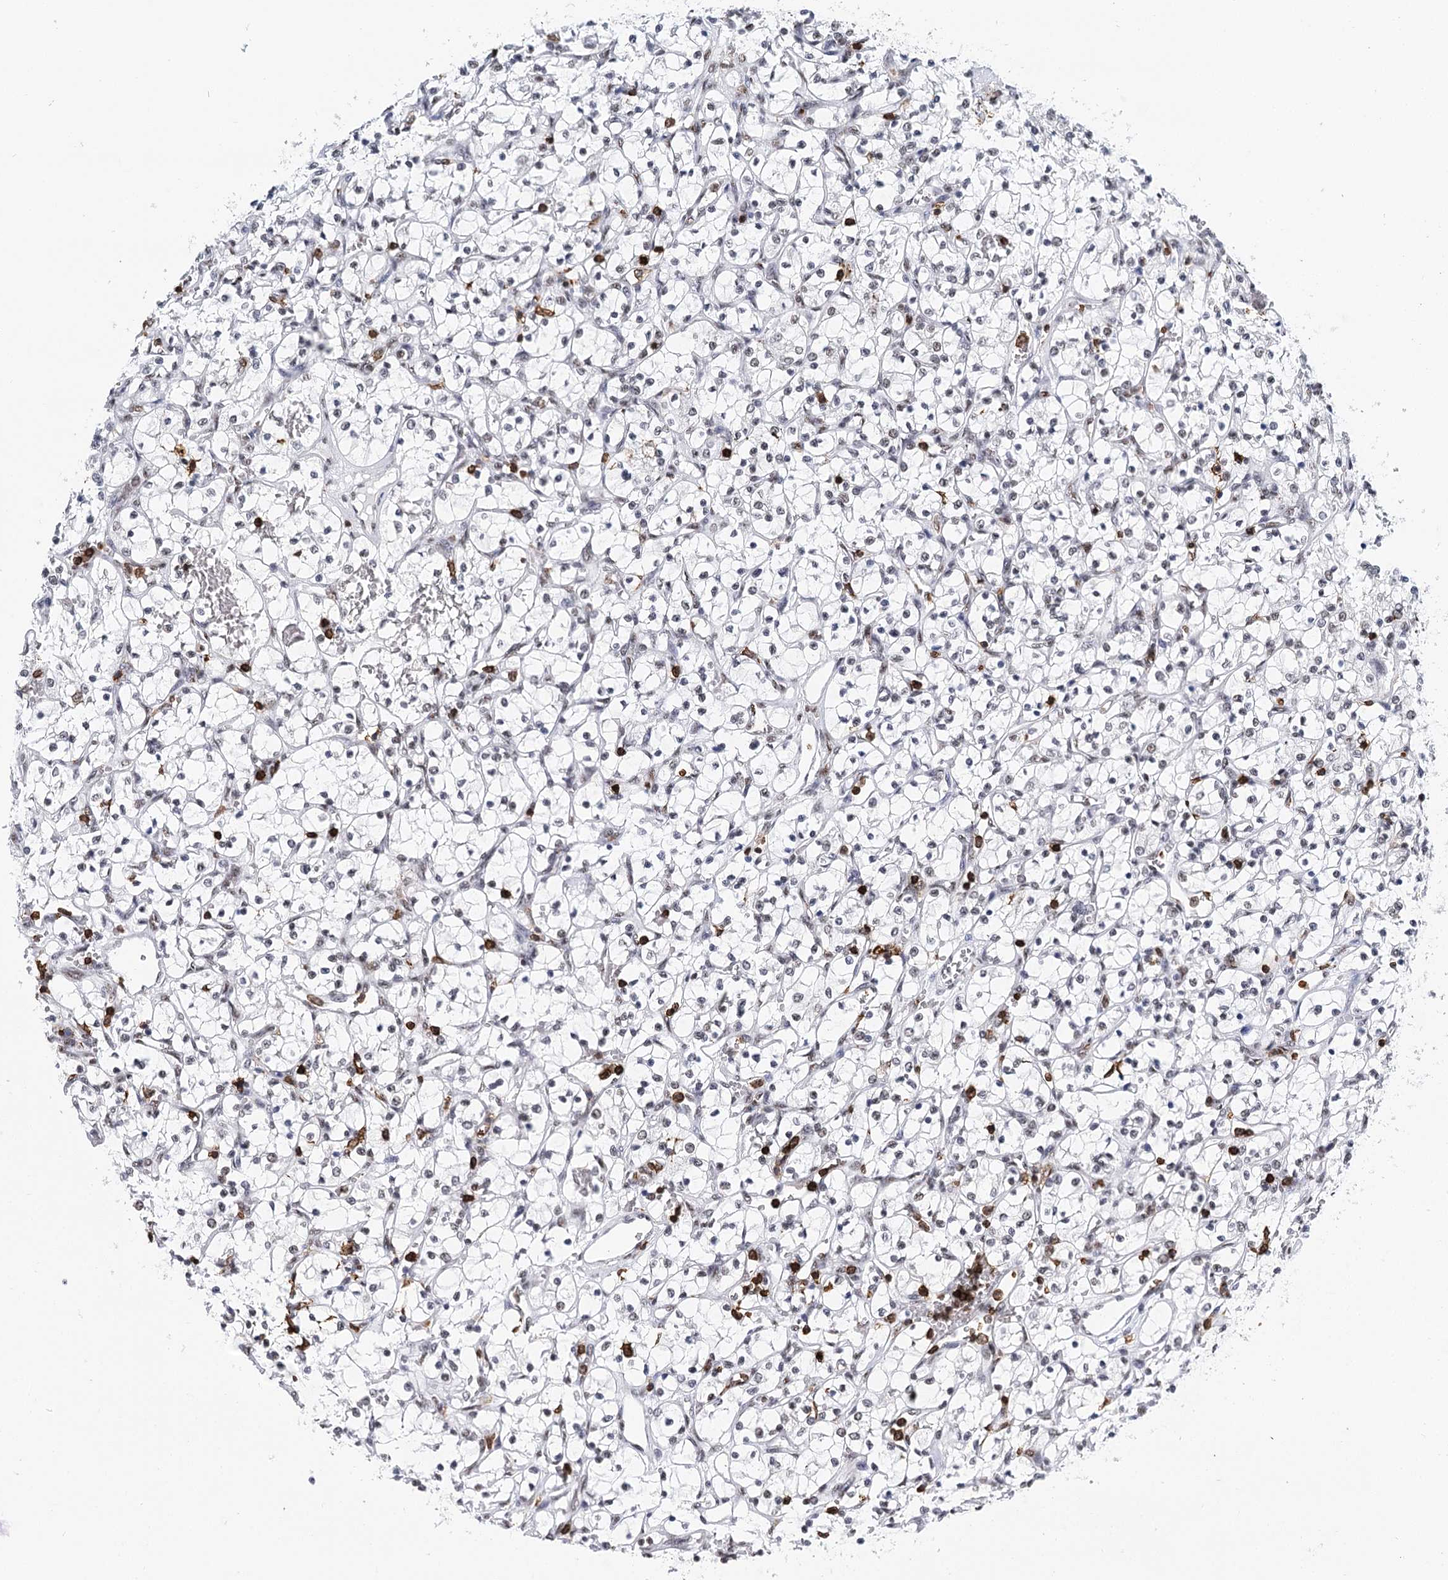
{"staining": {"intensity": "negative", "quantity": "none", "location": "none"}, "tissue": "renal cancer", "cell_type": "Tumor cells", "image_type": "cancer", "snomed": [{"axis": "morphology", "description": "Adenocarcinoma, NOS"}, {"axis": "topography", "description": "Kidney"}], "caption": "Immunohistochemistry histopathology image of renal cancer stained for a protein (brown), which reveals no staining in tumor cells.", "gene": "BARD1", "patient": {"sex": "female", "age": 69}}